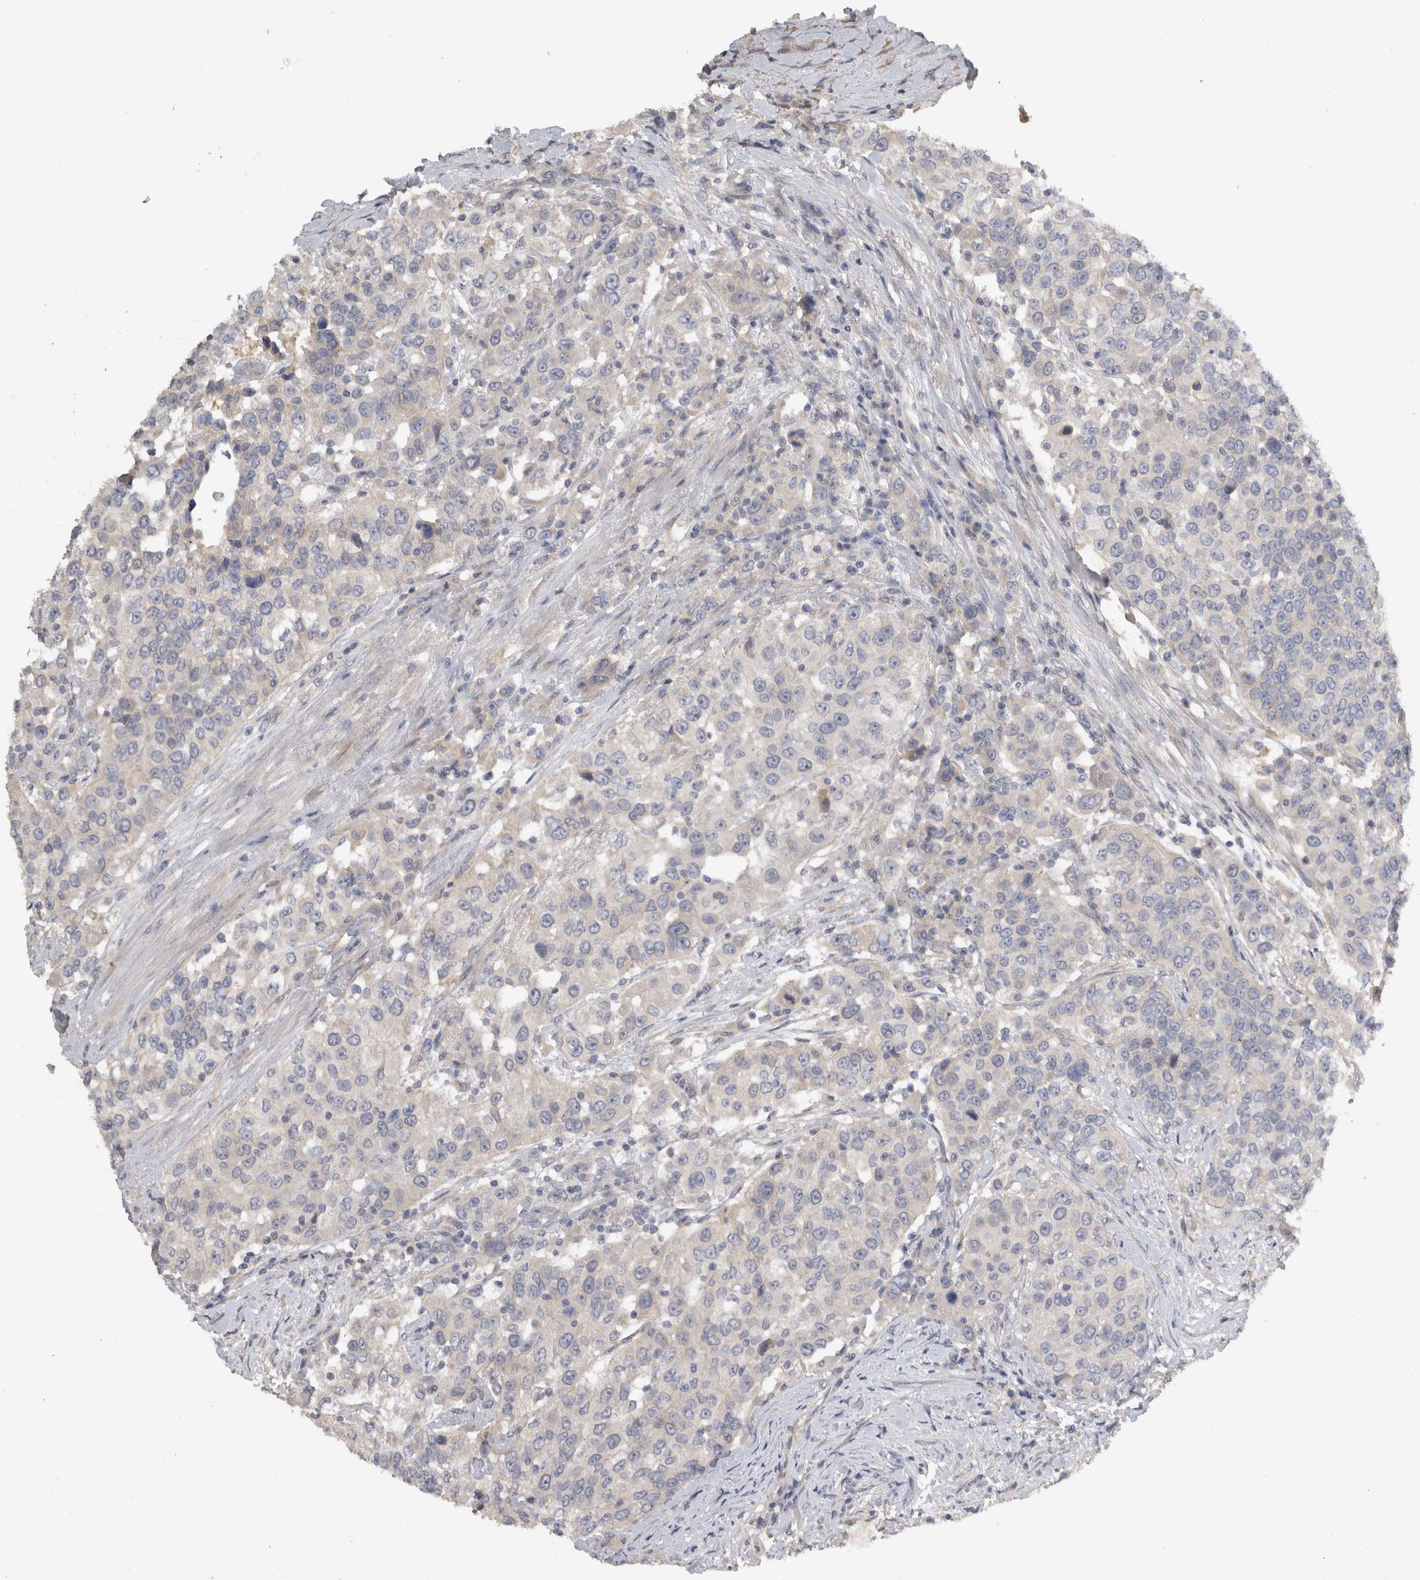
{"staining": {"intensity": "negative", "quantity": "none", "location": "none"}, "tissue": "urothelial cancer", "cell_type": "Tumor cells", "image_type": "cancer", "snomed": [{"axis": "morphology", "description": "Urothelial carcinoma, High grade"}, {"axis": "topography", "description": "Urinary bladder"}], "caption": "Micrograph shows no significant protein expression in tumor cells of high-grade urothelial carcinoma.", "gene": "SLC22A11", "patient": {"sex": "female", "age": 80}}